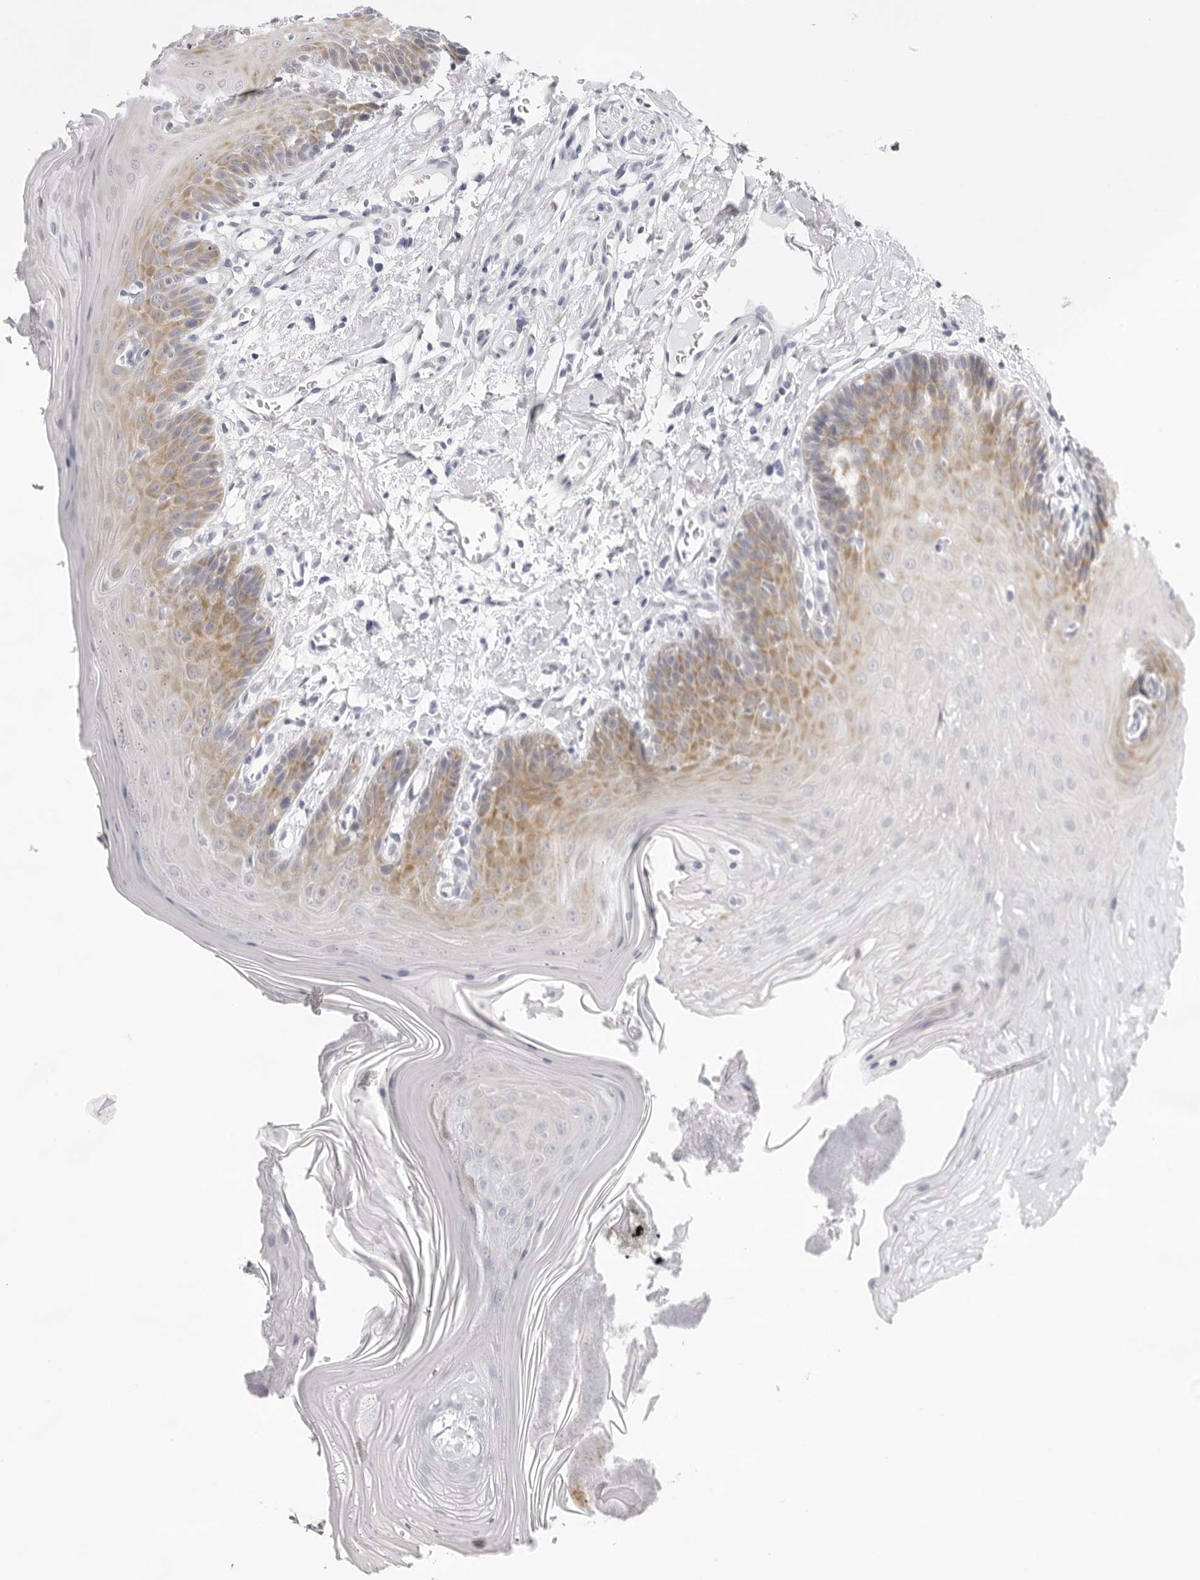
{"staining": {"intensity": "moderate", "quantity": "<25%", "location": "cytoplasmic/membranous"}, "tissue": "oral mucosa", "cell_type": "Squamous epithelial cells", "image_type": "normal", "snomed": [{"axis": "morphology", "description": "Normal tissue, NOS"}, {"axis": "morphology", "description": "Squamous cell carcinoma, NOS"}, {"axis": "topography", "description": "Skeletal muscle"}, {"axis": "topography", "description": "Oral tissue"}, {"axis": "topography", "description": "Salivary gland"}, {"axis": "topography", "description": "Head-Neck"}], "caption": "Human oral mucosa stained with a brown dye exhibits moderate cytoplasmic/membranous positive expression in about <25% of squamous epithelial cells.", "gene": "SMIM2", "patient": {"sex": "male", "age": 54}}